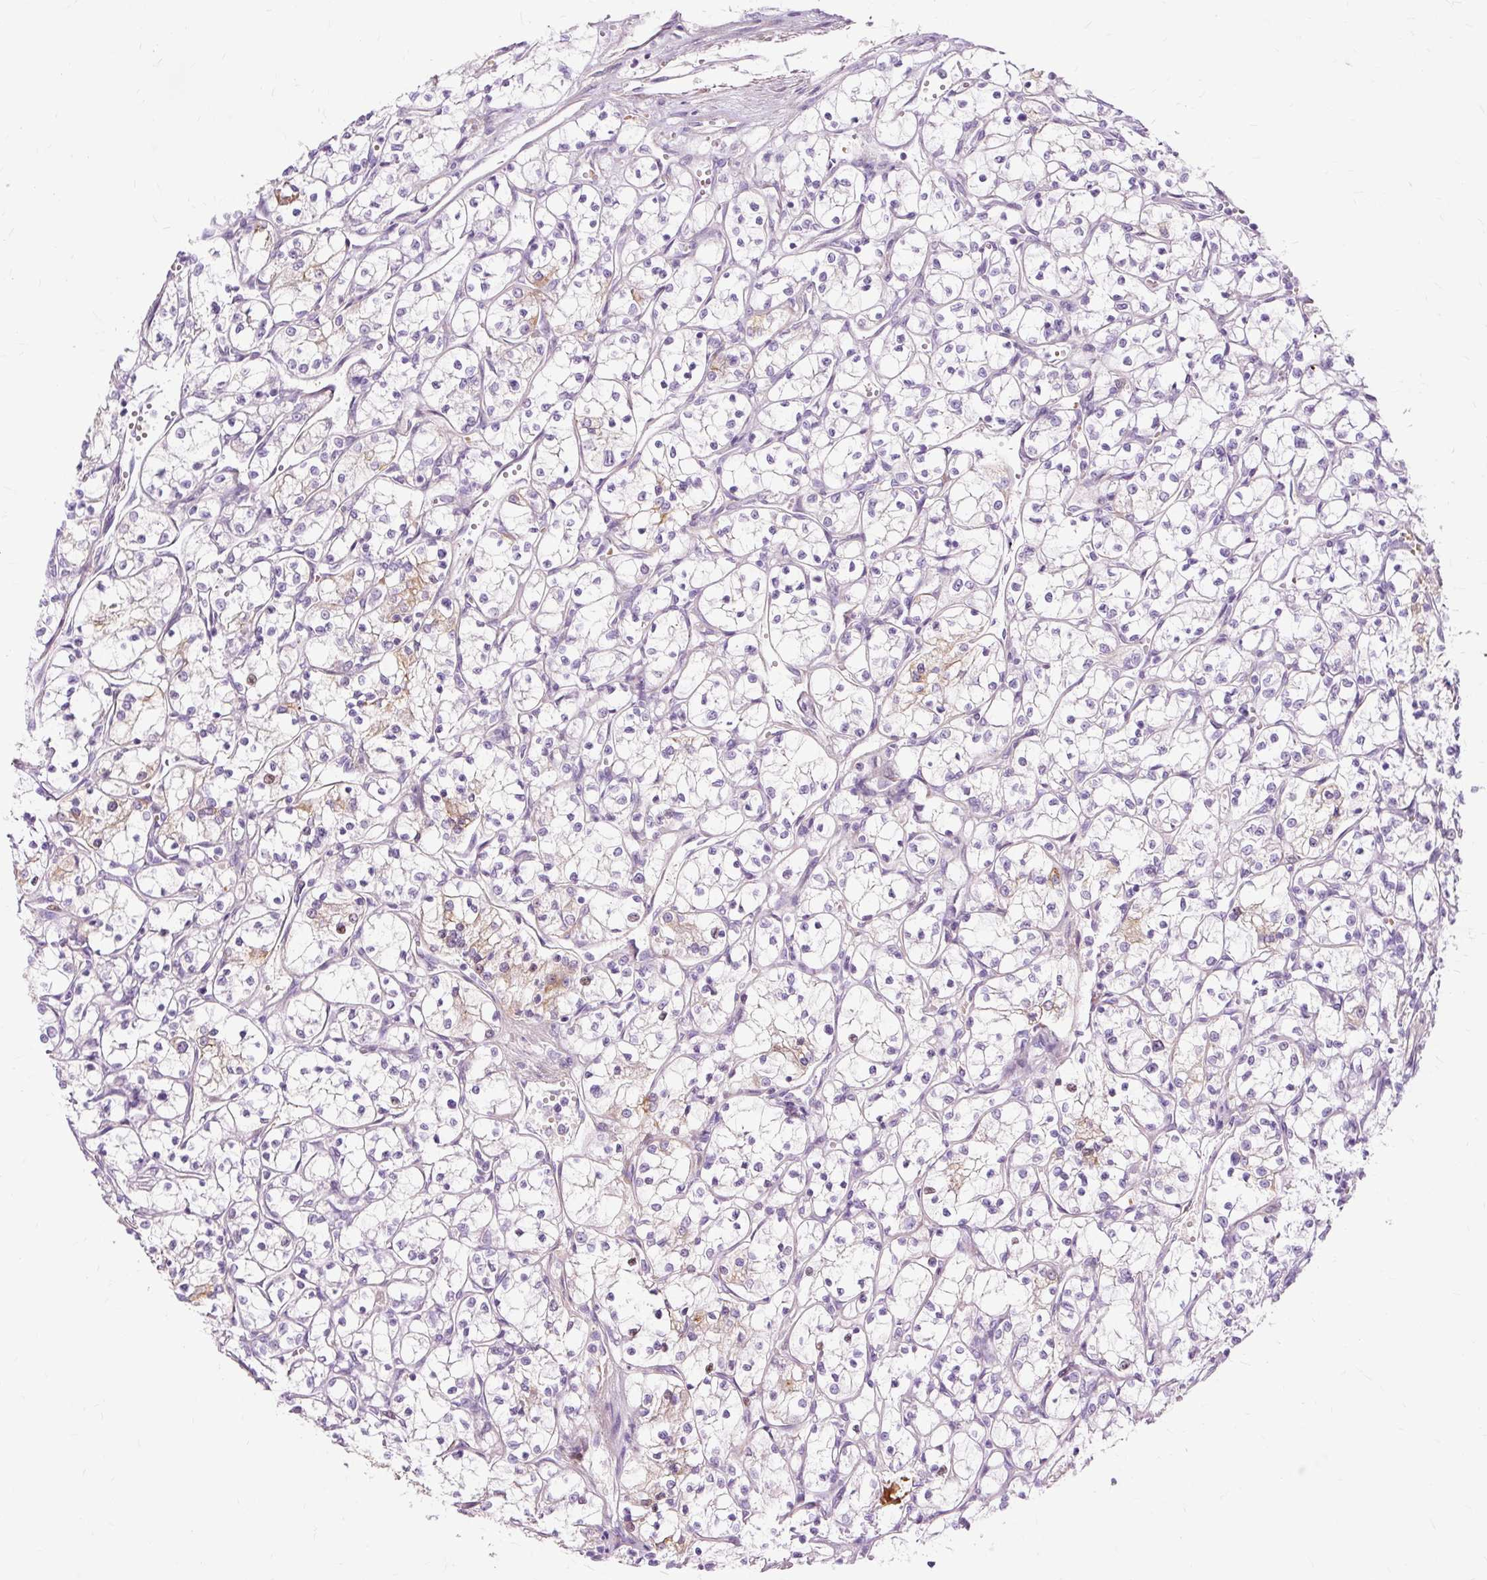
{"staining": {"intensity": "weak", "quantity": "<25%", "location": "cytoplasmic/membranous"}, "tissue": "renal cancer", "cell_type": "Tumor cells", "image_type": "cancer", "snomed": [{"axis": "morphology", "description": "Adenocarcinoma, NOS"}, {"axis": "topography", "description": "Kidney"}], "caption": "DAB immunohistochemical staining of human adenocarcinoma (renal) demonstrates no significant expression in tumor cells.", "gene": "DCTN4", "patient": {"sex": "female", "age": 69}}